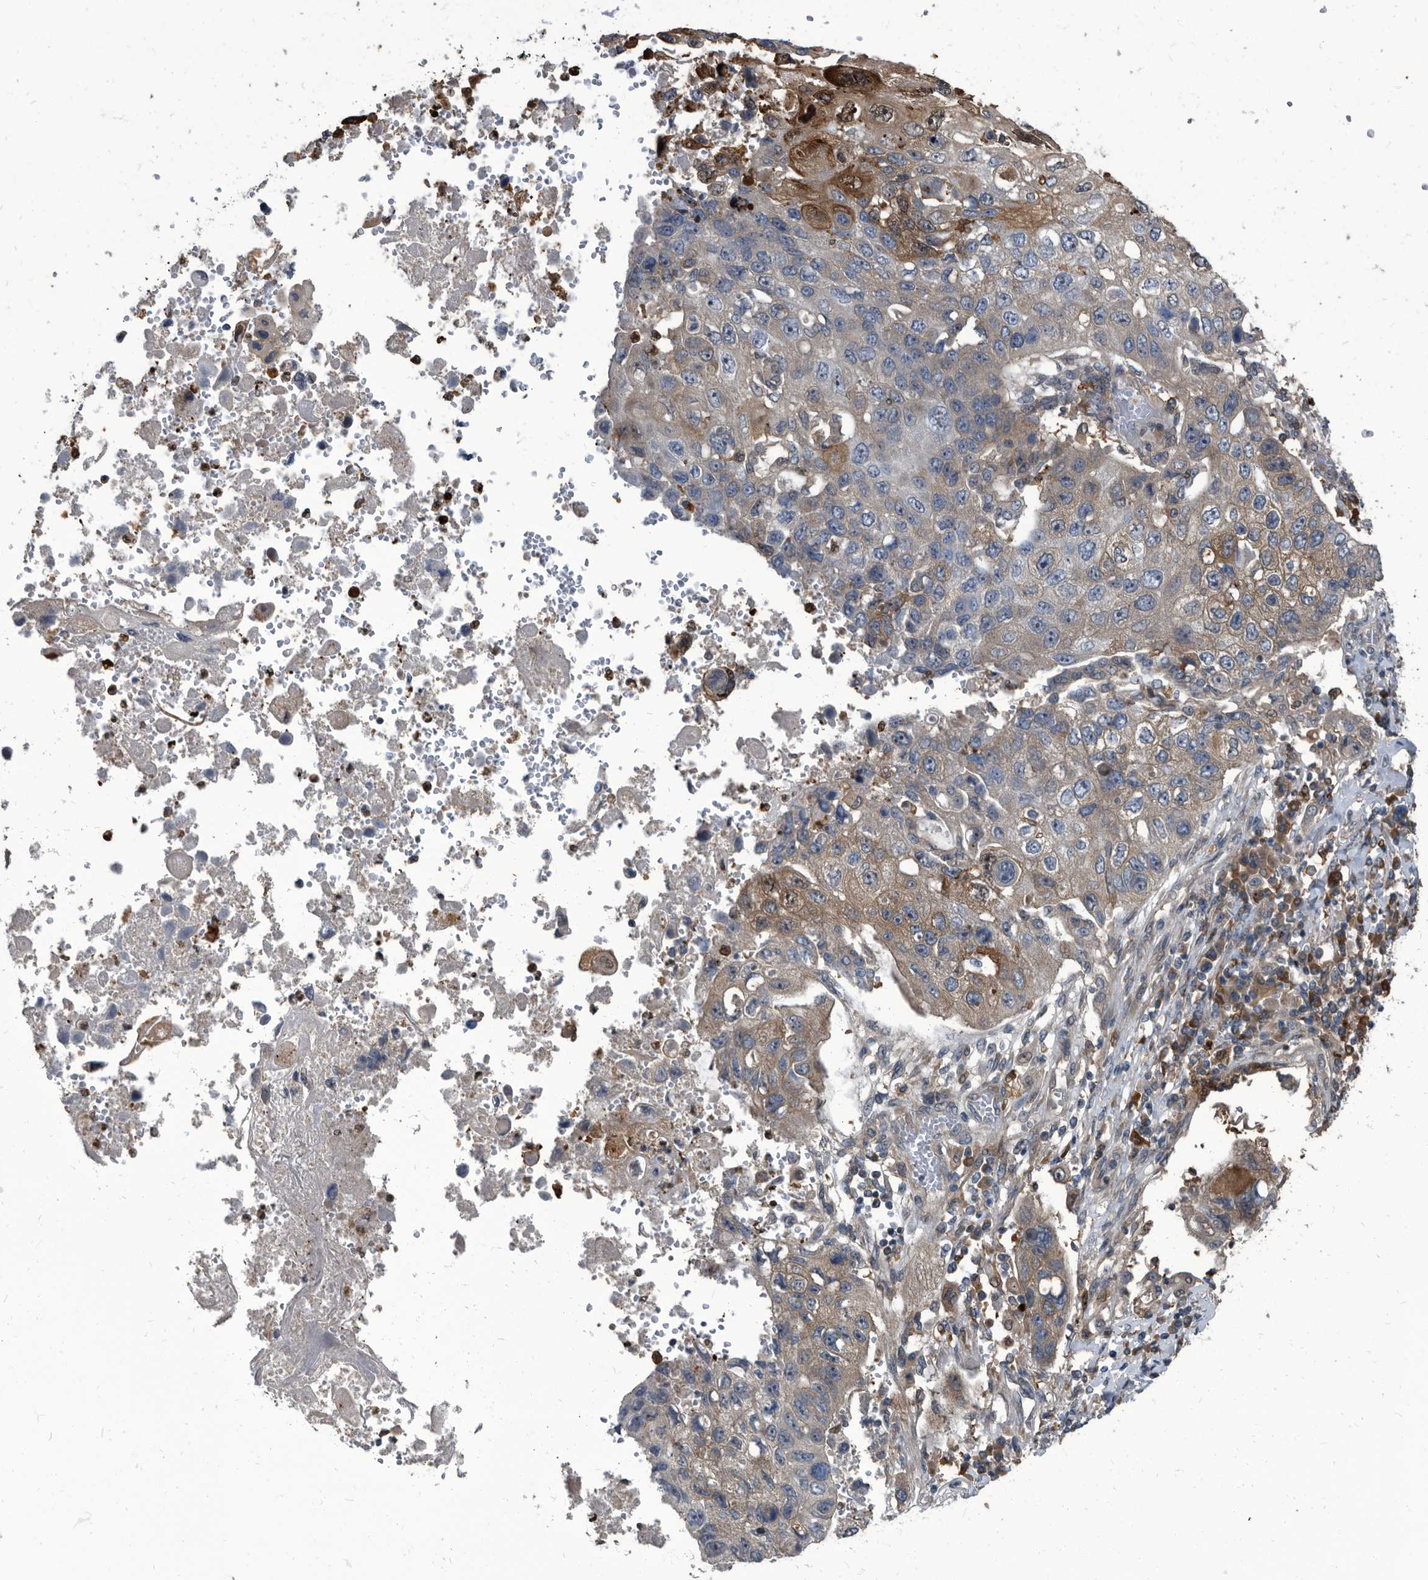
{"staining": {"intensity": "moderate", "quantity": "<25%", "location": "cytoplasmic/membranous"}, "tissue": "lung cancer", "cell_type": "Tumor cells", "image_type": "cancer", "snomed": [{"axis": "morphology", "description": "Squamous cell carcinoma, NOS"}, {"axis": "topography", "description": "Lung"}], "caption": "Protein expression analysis of lung squamous cell carcinoma shows moderate cytoplasmic/membranous staining in about <25% of tumor cells.", "gene": "CDV3", "patient": {"sex": "male", "age": 61}}